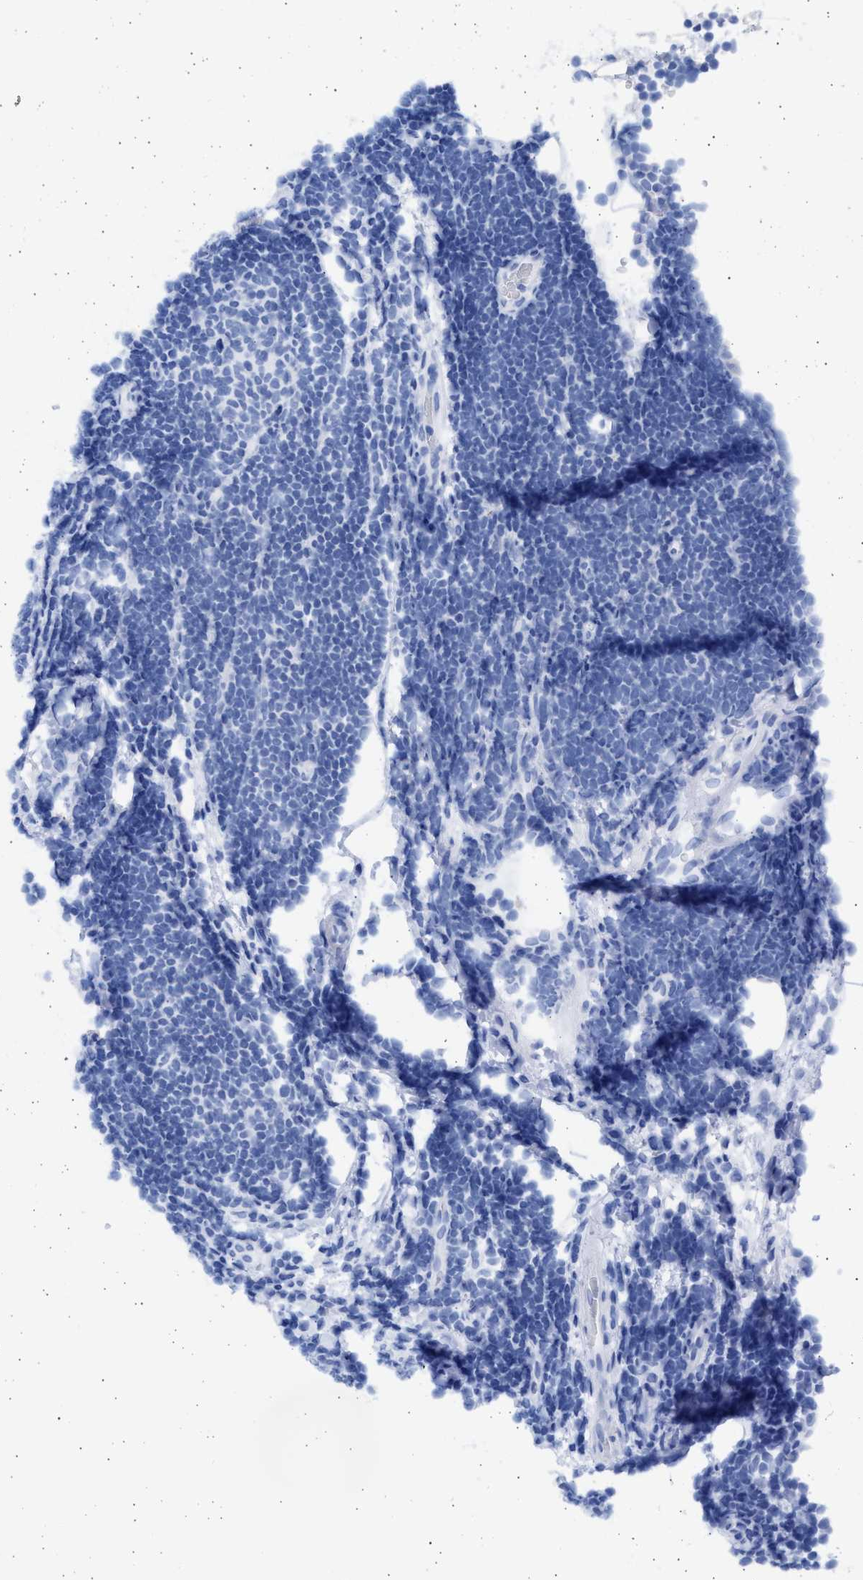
{"staining": {"intensity": "negative", "quantity": "none", "location": "none"}, "tissue": "lymphoma", "cell_type": "Tumor cells", "image_type": "cancer", "snomed": [{"axis": "morphology", "description": "Malignant lymphoma, non-Hodgkin's type, Low grade"}, {"axis": "topography", "description": "Lymph node"}], "caption": "Immunohistochemistry (IHC) image of neoplastic tissue: malignant lymphoma, non-Hodgkin's type (low-grade) stained with DAB (3,3'-diaminobenzidine) reveals no significant protein expression in tumor cells. The staining is performed using DAB (3,3'-diaminobenzidine) brown chromogen with nuclei counter-stained in using hematoxylin.", "gene": "ALDOC", "patient": {"sex": "male", "age": 83}}